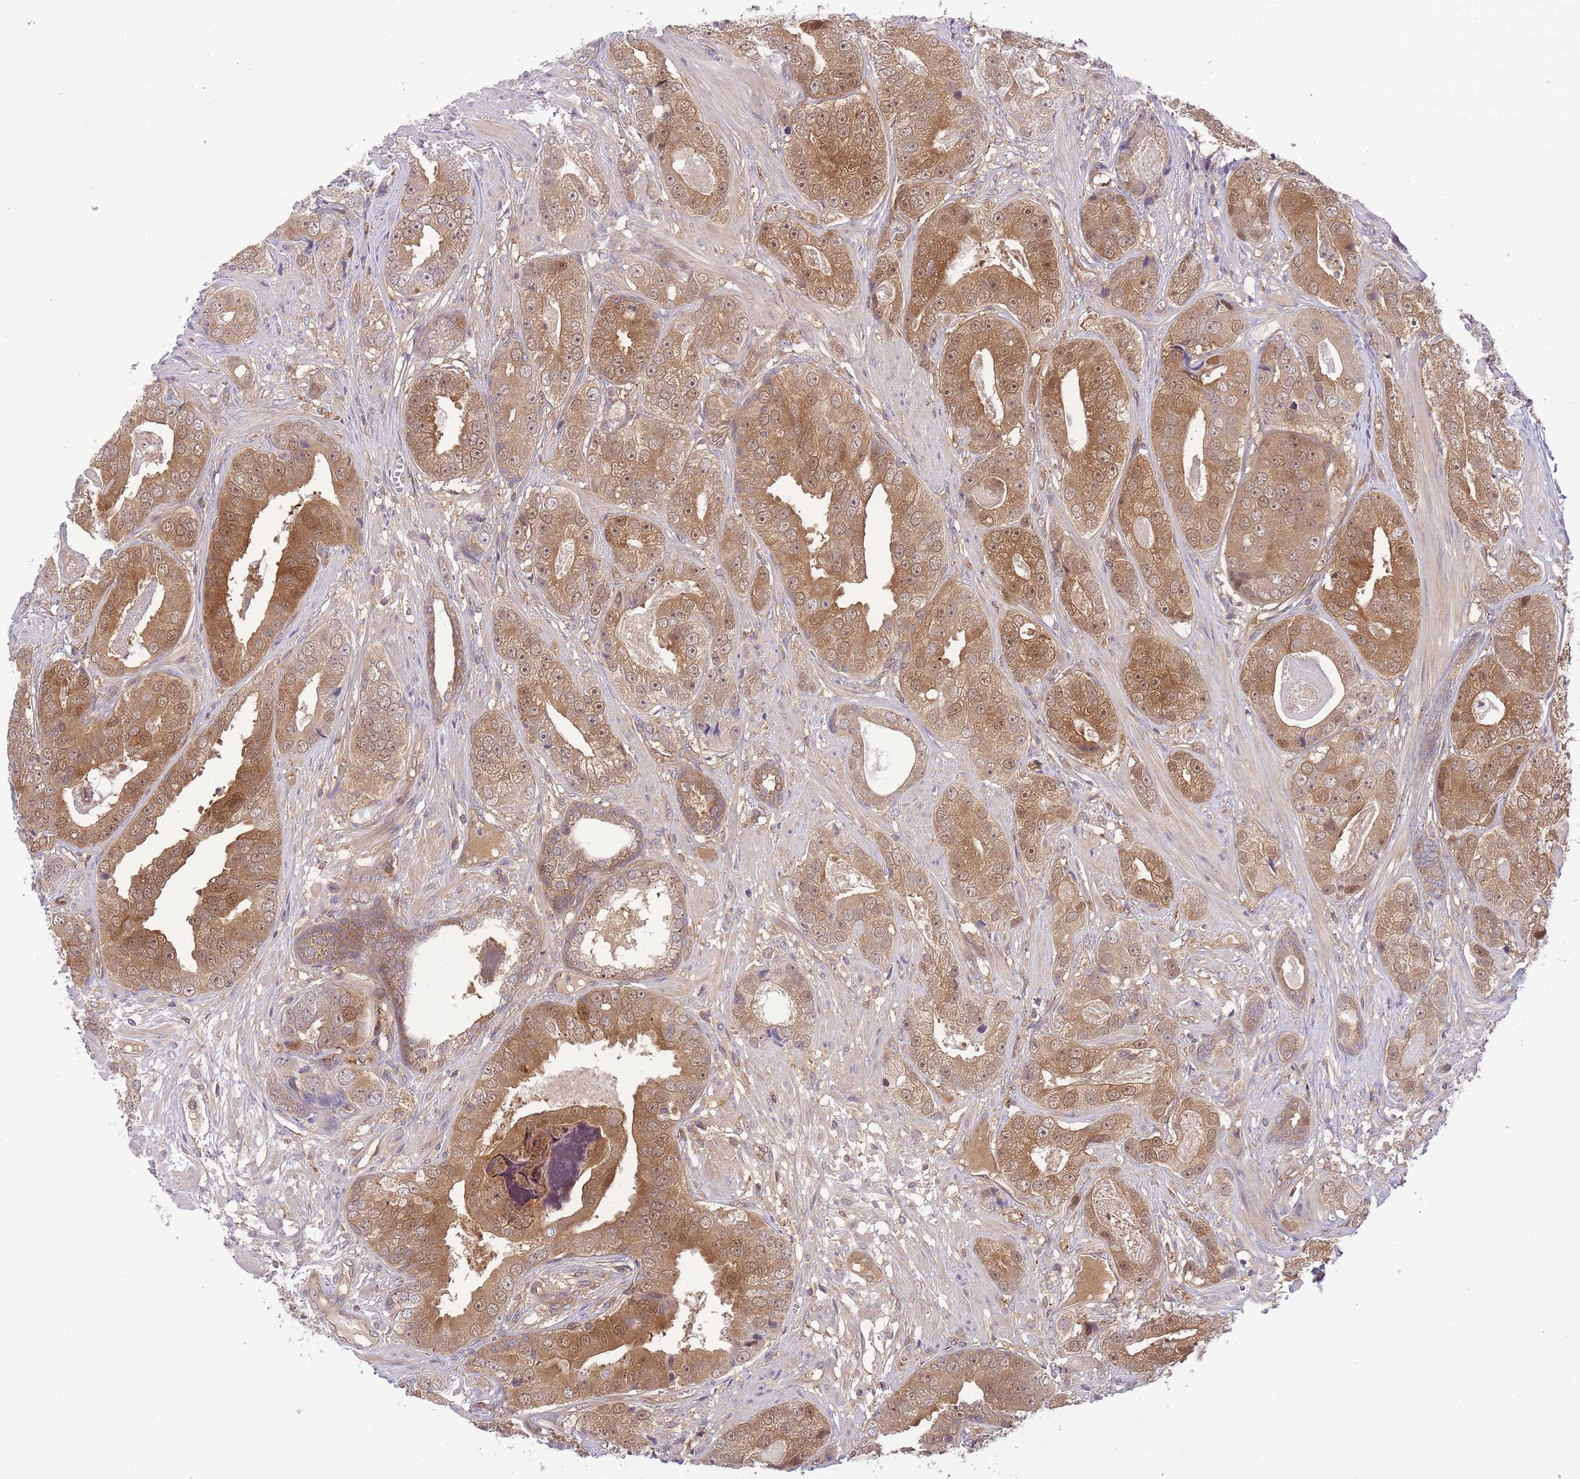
{"staining": {"intensity": "moderate", "quantity": ">75%", "location": "cytoplasmic/membranous,nuclear"}, "tissue": "prostate cancer", "cell_type": "Tumor cells", "image_type": "cancer", "snomed": [{"axis": "morphology", "description": "Adenocarcinoma, High grade"}, {"axis": "topography", "description": "Prostate"}], "caption": "Human prostate cancer stained with a brown dye demonstrates moderate cytoplasmic/membranous and nuclear positive positivity in about >75% of tumor cells.", "gene": "PREP", "patient": {"sex": "male", "age": 71}}